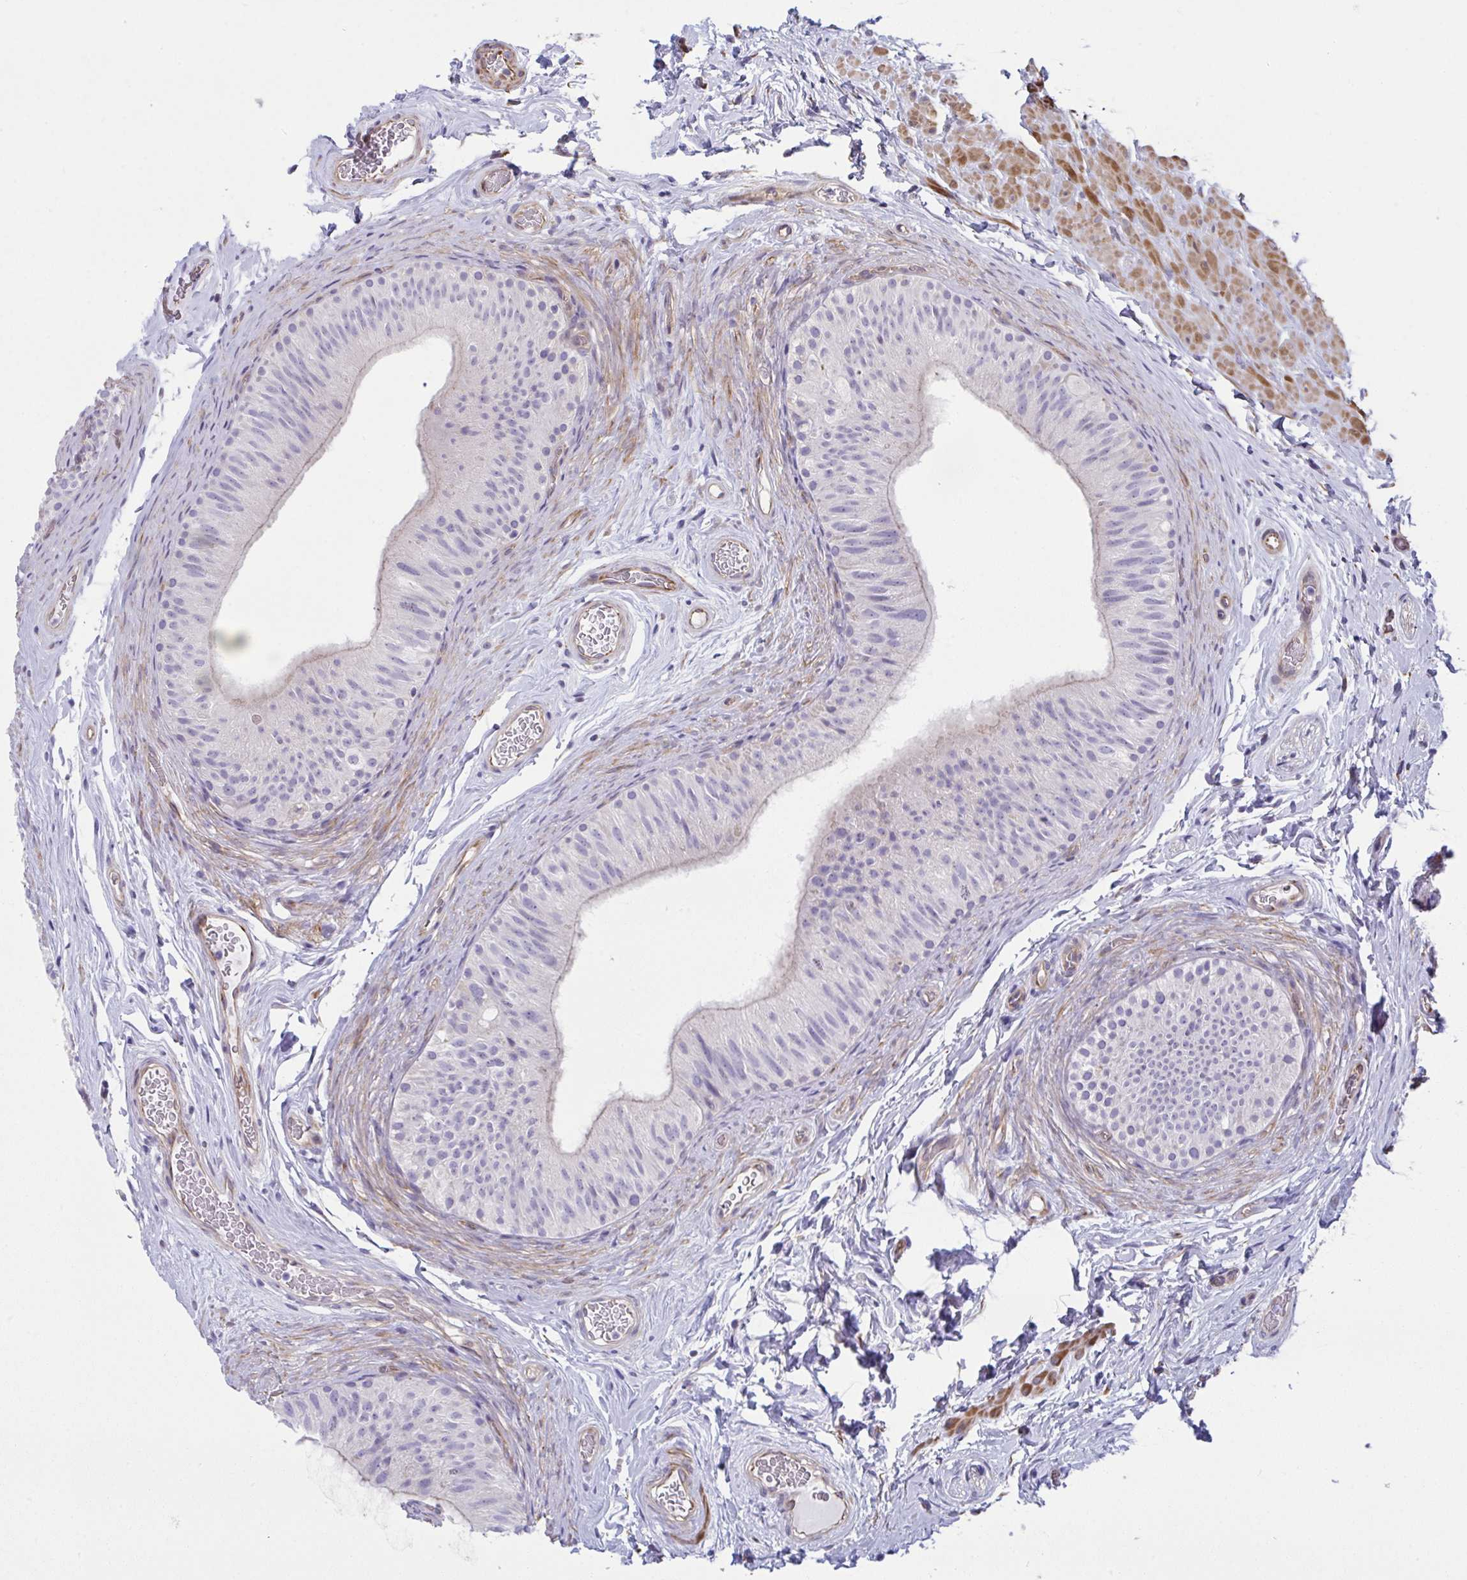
{"staining": {"intensity": "negative", "quantity": "none", "location": "none"}, "tissue": "epididymis", "cell_type": "Glandular cells", "image_type": "normal", "snomed": [{"axis": "morphology", "description": "Normal tissue, NOS"}, {"axis": "topography", "description": "Epididymis, spermatic cord, NOS"}, {"axis": "topography", "description": "Epididymis"}], "caption": "The image exhibits no significant staining in glandular cells of epididymis.", "gene": "MYL12A", "patient": {"sex": "male", "age": 31}}